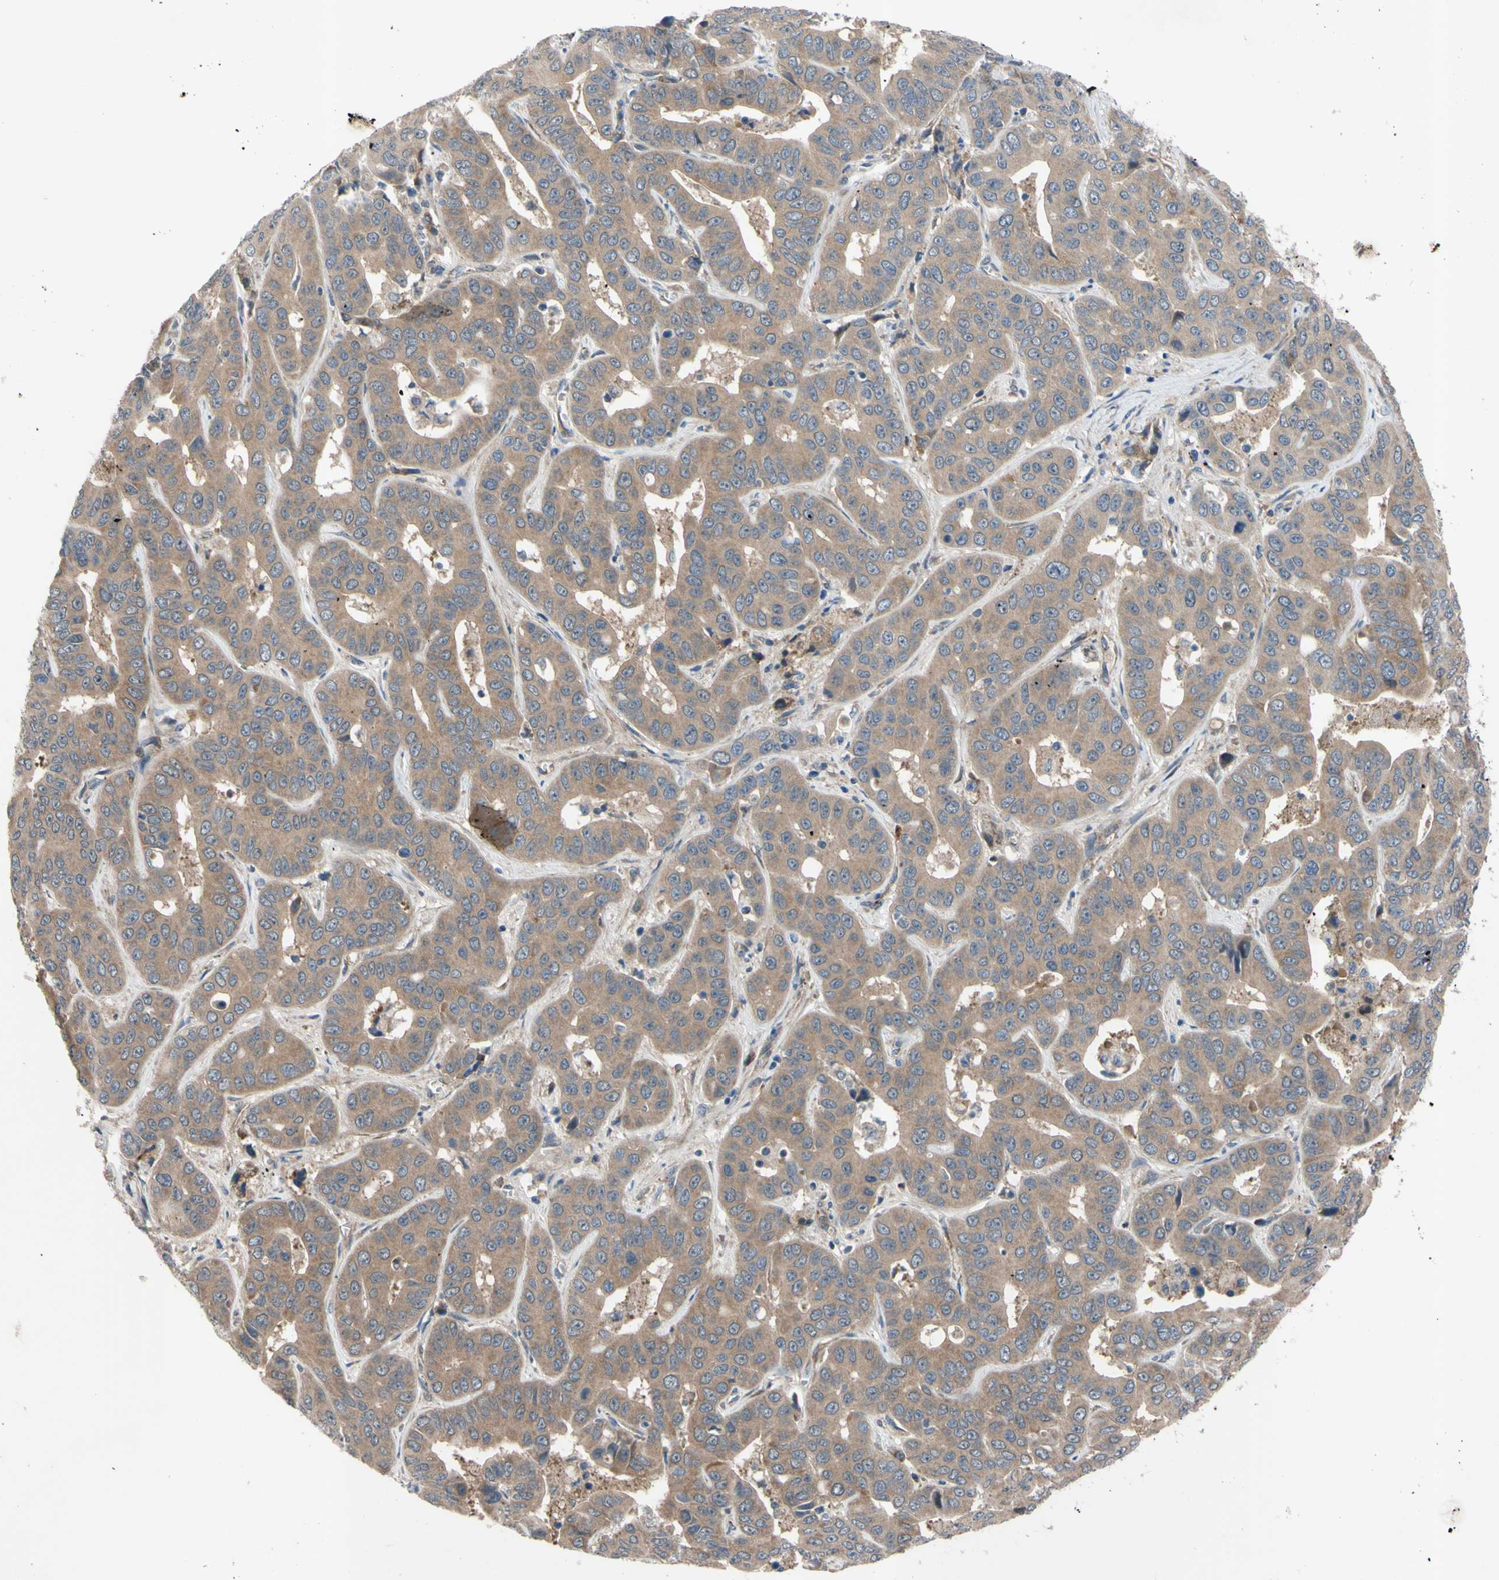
{"staining": {"intensity": "weak", "quantity": ">75%", "location": "cytoplasmic/membranous"}, "tissue": "liver cancer", "cell_type": "Tumor cells", "image_type": "cancer", "snomed": [{"axis": "morphology", "description": "Cholangiocarcinoma"}, {"axis": "topography", "description": "Liver"}], "caption": "Tumor cells exhibit low levels of weak cytoplasmic/membranous staining in about >75% of cells in cholangiocarcinoma (liver).", "gene": "SVIL", "patient": {"sex": "female", "age": 52}}